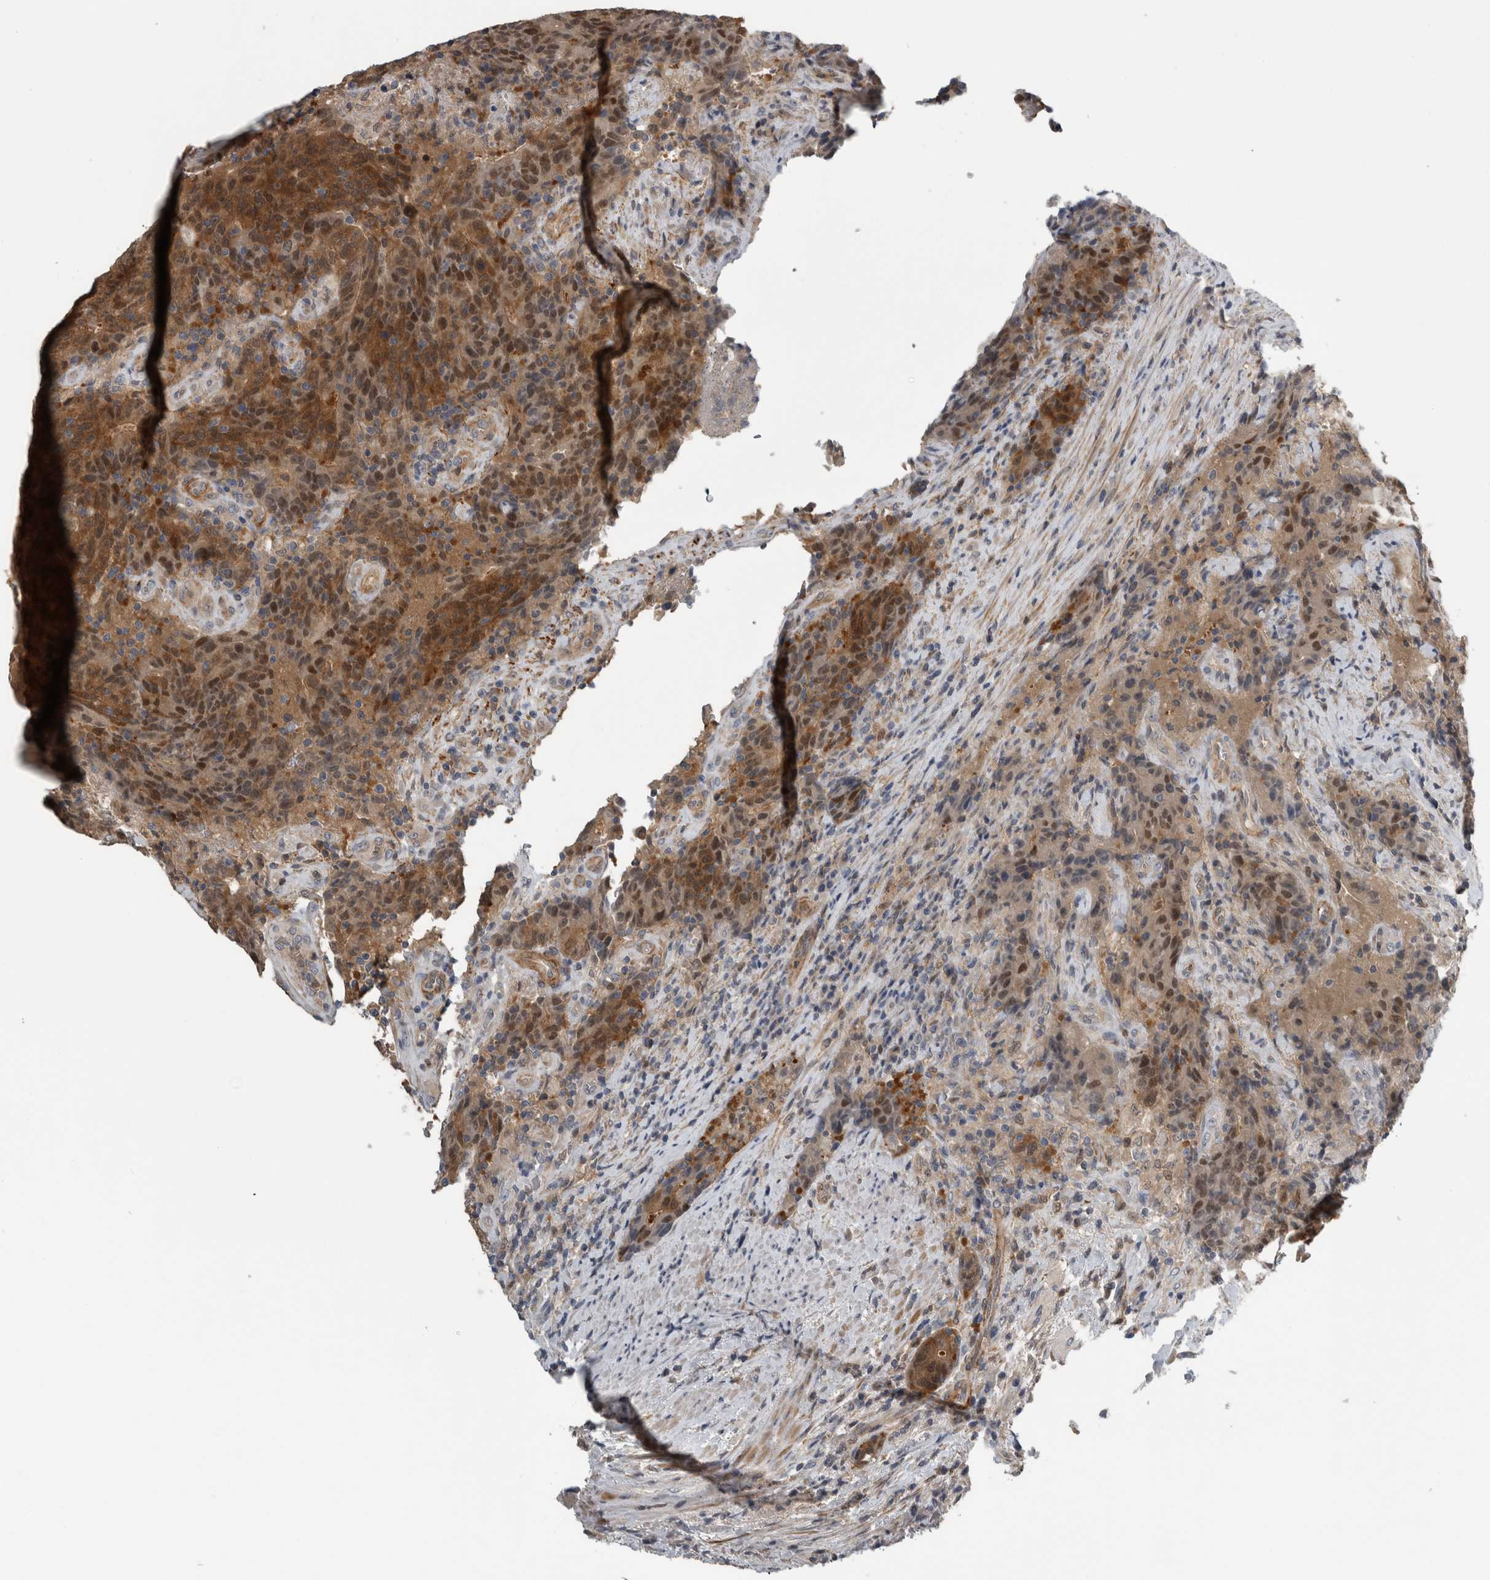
{"staining": {"intensity": "moderate", "quantity": ">75%", "location": "cytoplasmic/membranous,nuclear"}, "tissue": "colorectal cancer", "cell_type": "Tumor cells", "image_type": "cancer", "snomed": [{"axis": "morphology", "description": "Normal tissue, NOS"}, {"axis": "morphology", "description": "Adenocarcinoma, NOS"}, {"axis": "topography", "description": "Colon"}], "caption": "Immunohistochemistry micrograph of neoplastic tissue: human adenocarcinoma (colorectal) stained using immunohistochemistry (IHC) reveals medium levels of moderate protein expression localized specifically in the cytoplasmic/membranous and nuclear of tumor cells, appearing as a cytoplasmic/membranous and nuclear brown color.", "gene": "NAPRT", "patient": {"sex": "female", "age": 75}}